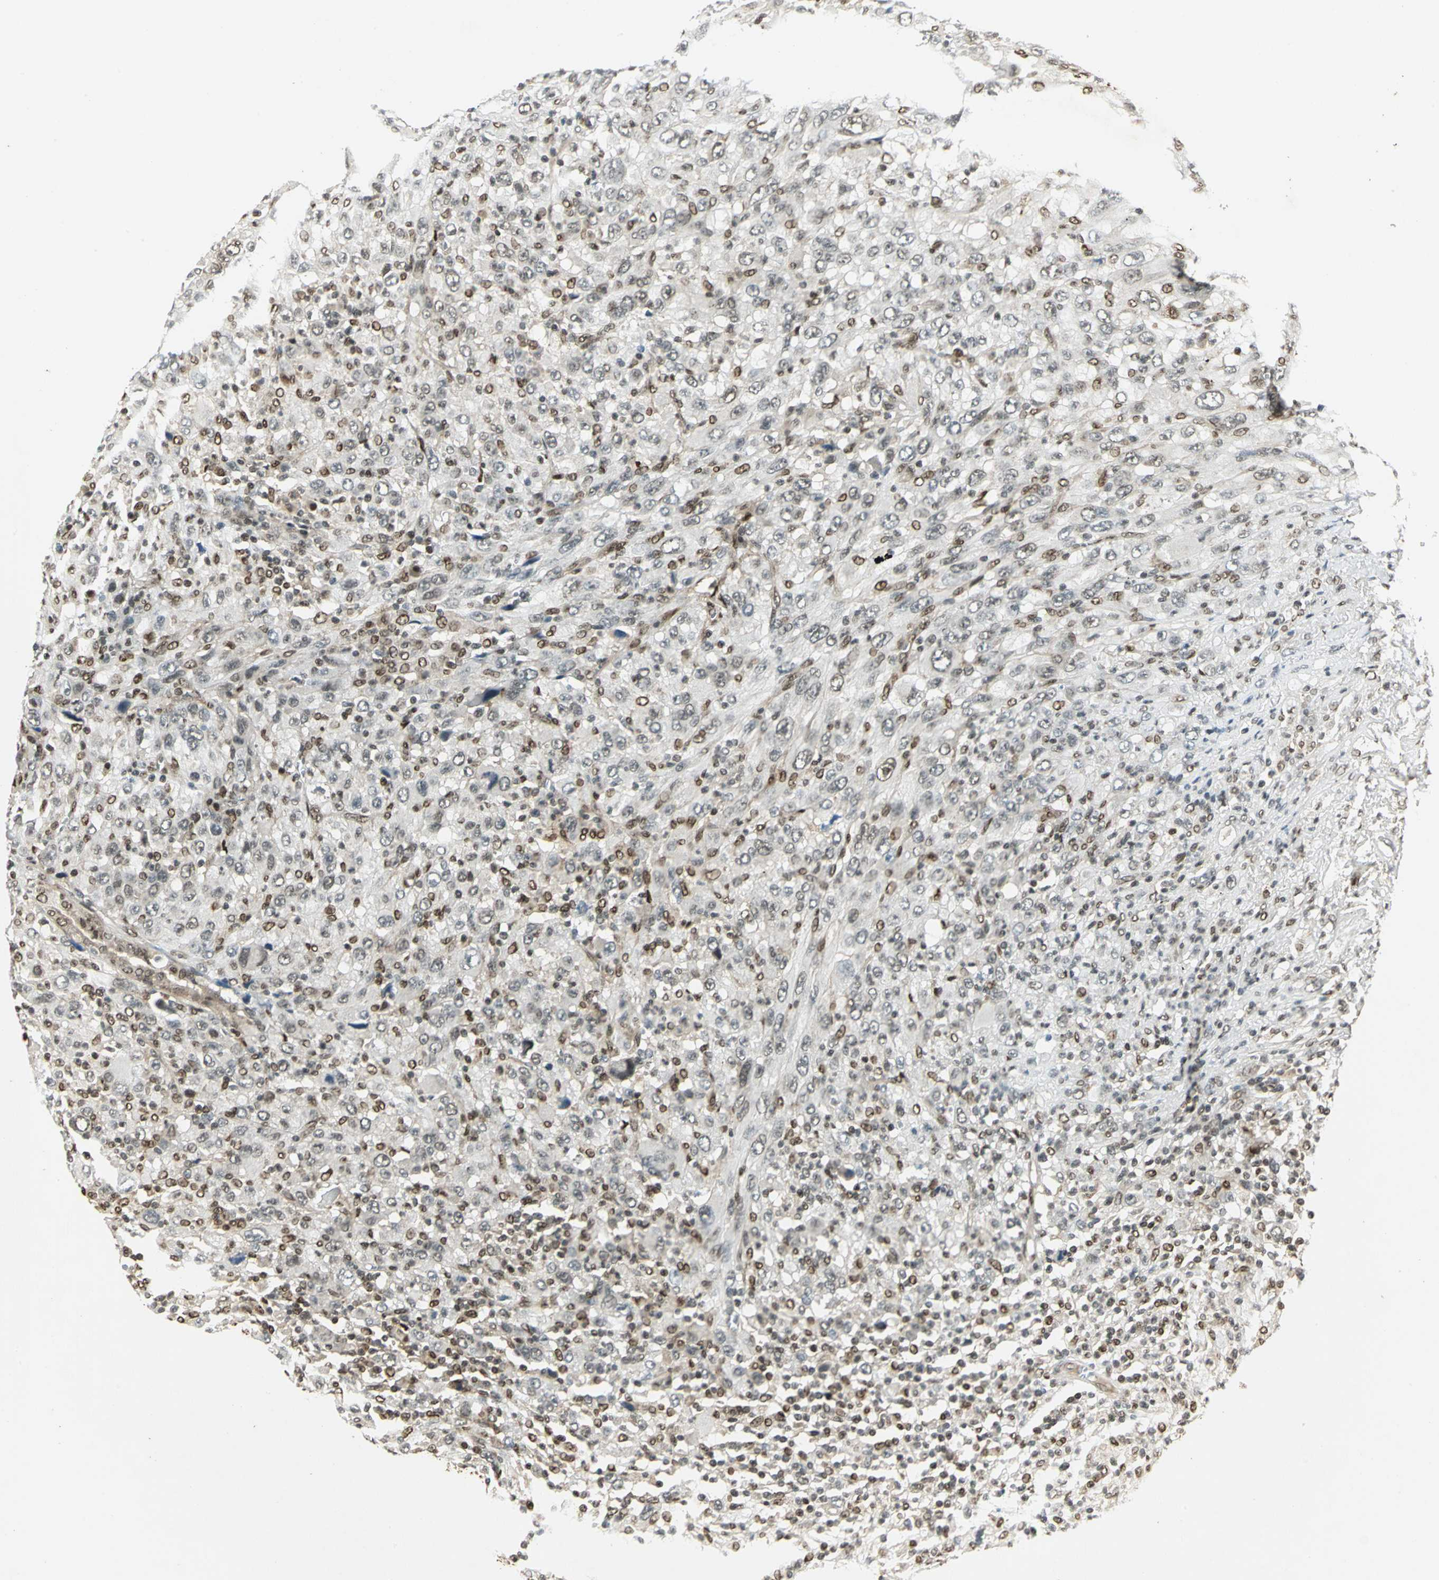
{"staining": {"intensity": "moderate", "quantity": "25%-75%", "location": "nuclear"}, "tissue": "melanoma", "cell_type": "Tumor cells", "image_type": "cancer", "snomed": [{"axis": "morphology", "description": "Malignant melanoma, Metastatic site"}, {"axis": "topography", "description": "Skin"}], "caption": "This micrograph reveals IHC staining of malignant melanoma (metastatic site), with medium moderate nuclear positivity in approximately 25%-75% of tumor cells.", "gene": "RAD17", "patient": {"sex": "female", "age": 56}}